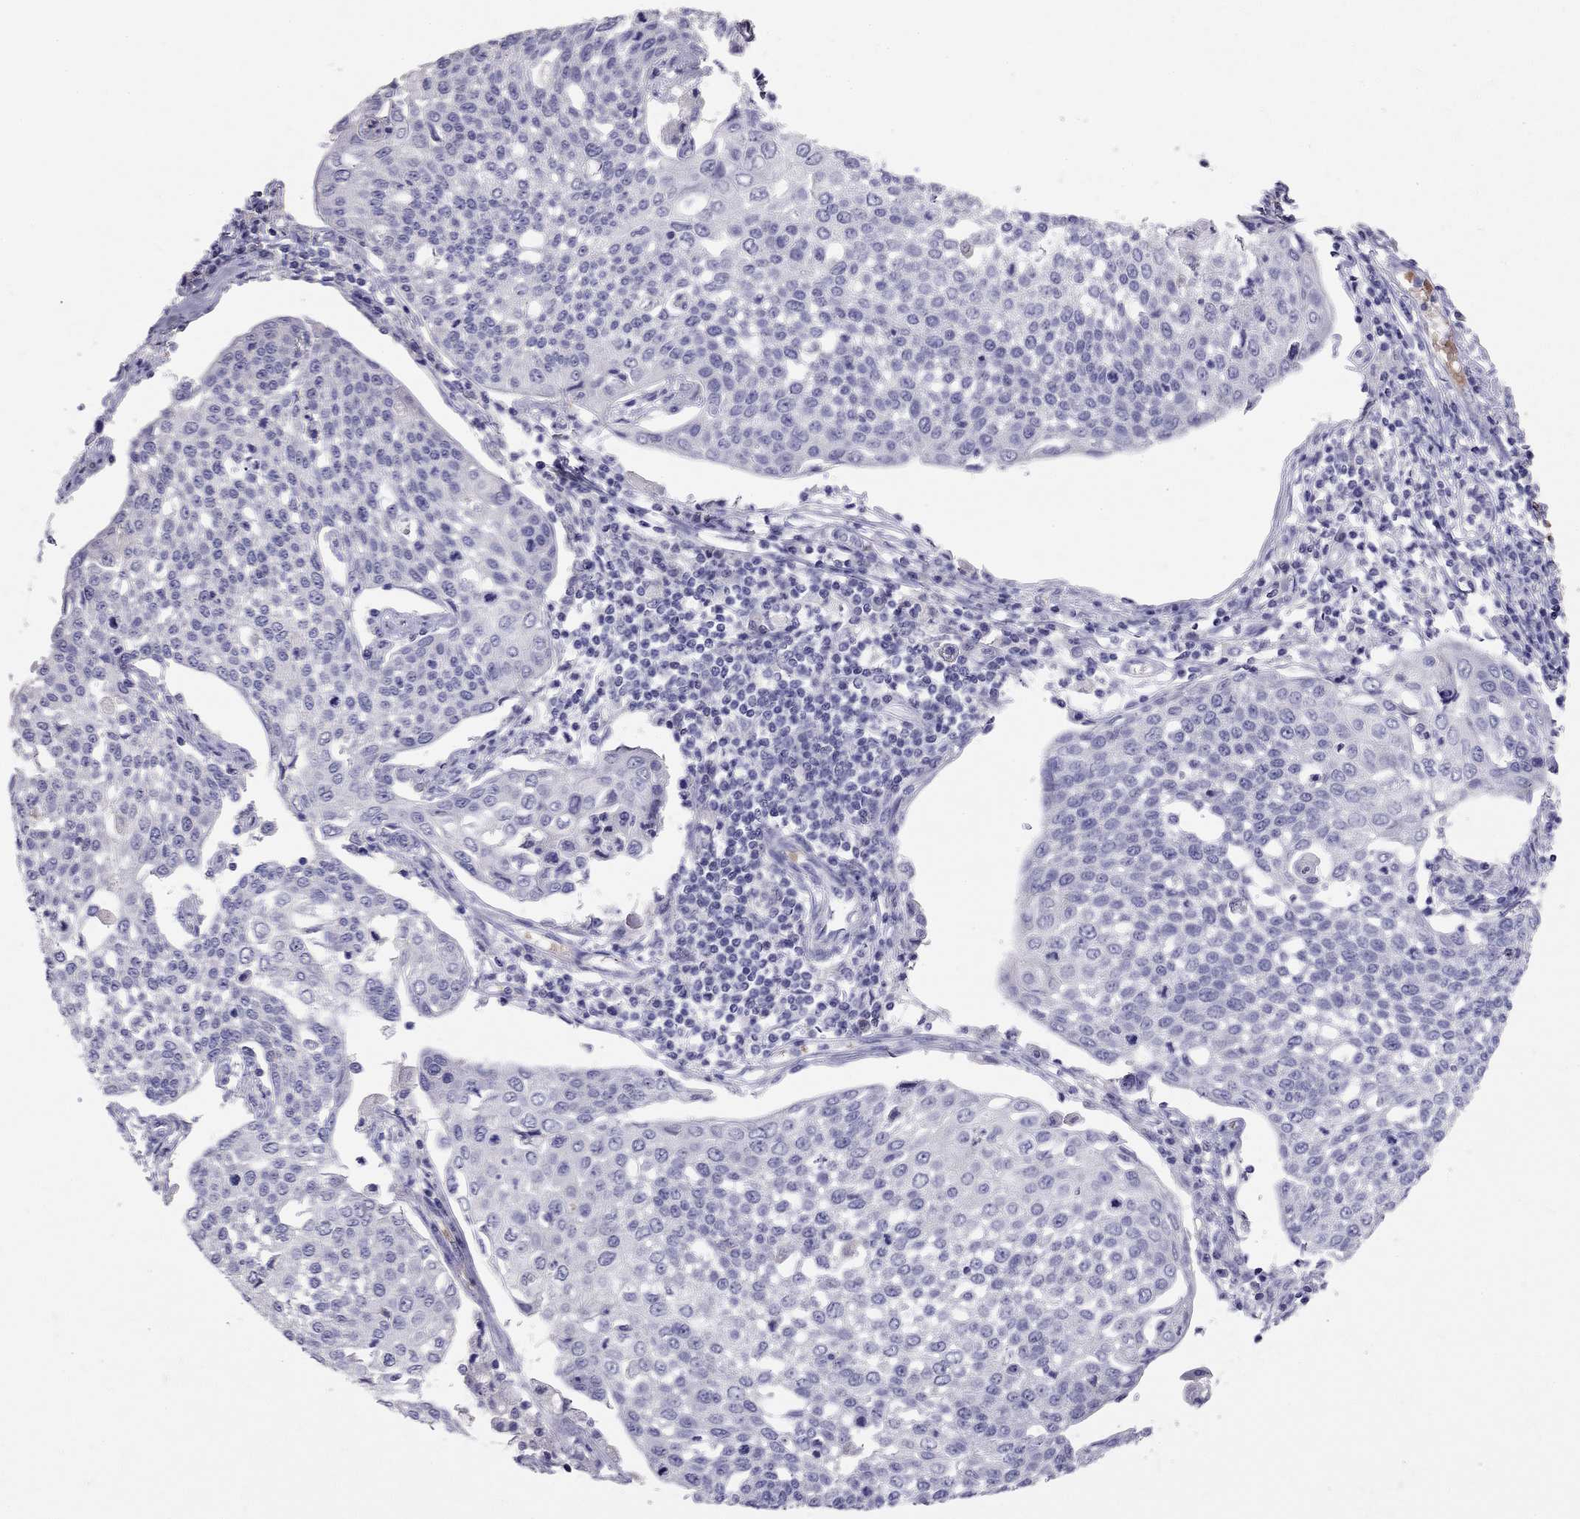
{"staining": {"intensity": "negative", "quantity": "none", "location": "none"}, "tissue": "cervical cancer", "cell_type": "Tumor cells", "image_type": "cancer", "snomed": [{"axis": "morphology", "description": "Squamous cell carcinoma, NOS"}, {"axis": "topography", "description": "Cervix"}], "caption": "Immunohistochemistry (IHC) histopathology image of human cervical cancer stained for a protein (brown), which demonstrates no positivity in tumor cells.", "gene": "RHD", "patient": {"sex": "female", "age": 34}}